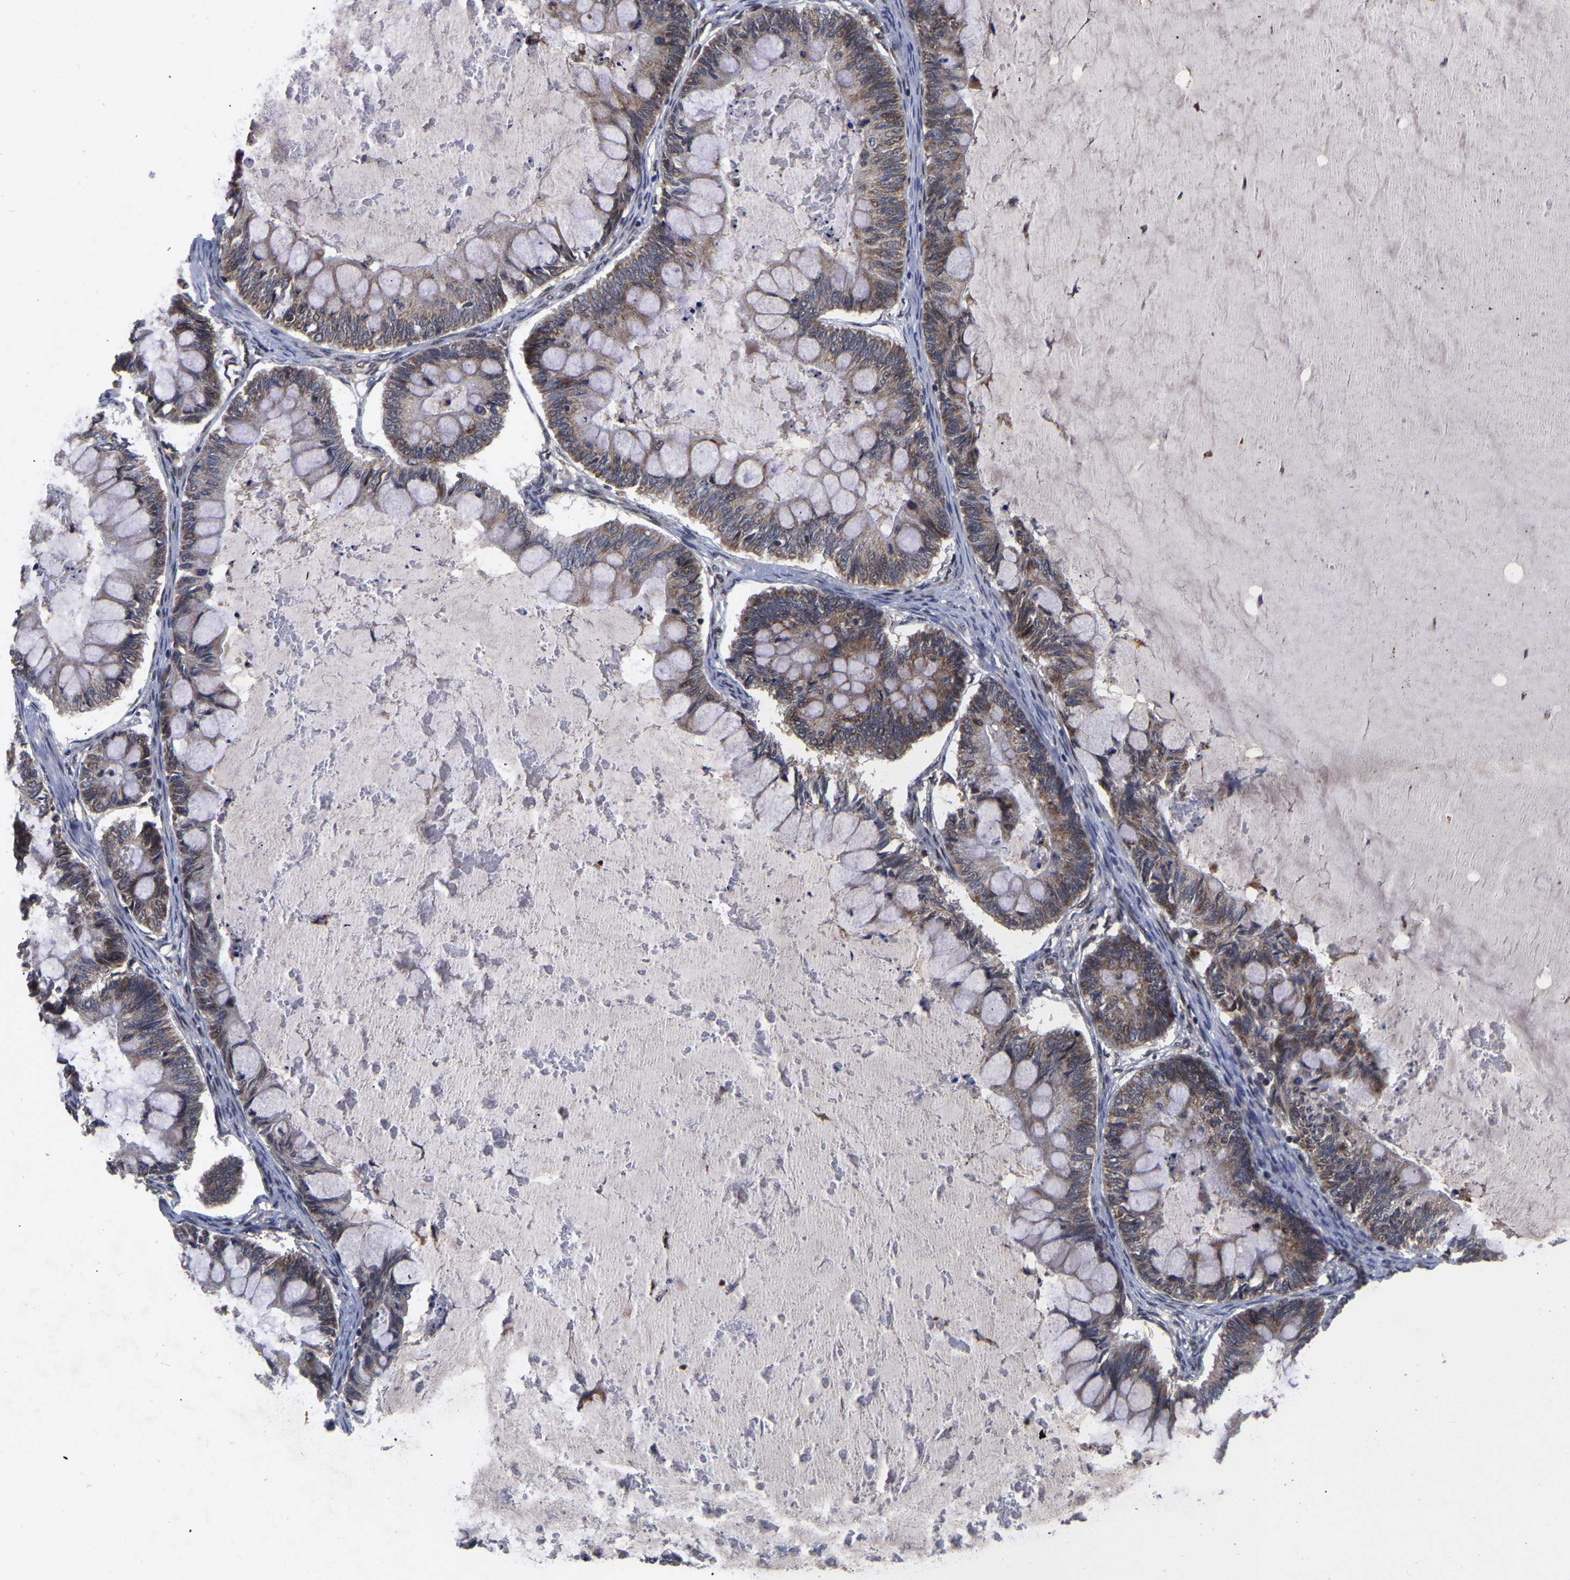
{"staining": {"intensity": "strong", "quantity": ">75%", "location": "cytoplasmic/membranous,nuclear"}, "tissue": "ovarian cancer", "cell_type": "Tumor cells", "image_type": "cancer", "snomed": [{"axis": "morphology", "description": "Cystadenocarcinoma, mucinous, NOS"}, {"axis": "topography", "description": "Ovary"}], "caption": "Immunohistochemistry (IHC) (DAB) staining of mucinous cystadenocarcinoma (ovarian) shows strong cytoplasmic/membranous and nuclear protein staining in approximately >75% of tumor cells. The staining is performed using DAB brown chromogen to label protein expression. The nuclei are counter-stained blue using hematoxylin.", "gene": "JUNB", "patient": {"sex": "female", "age": 61}}